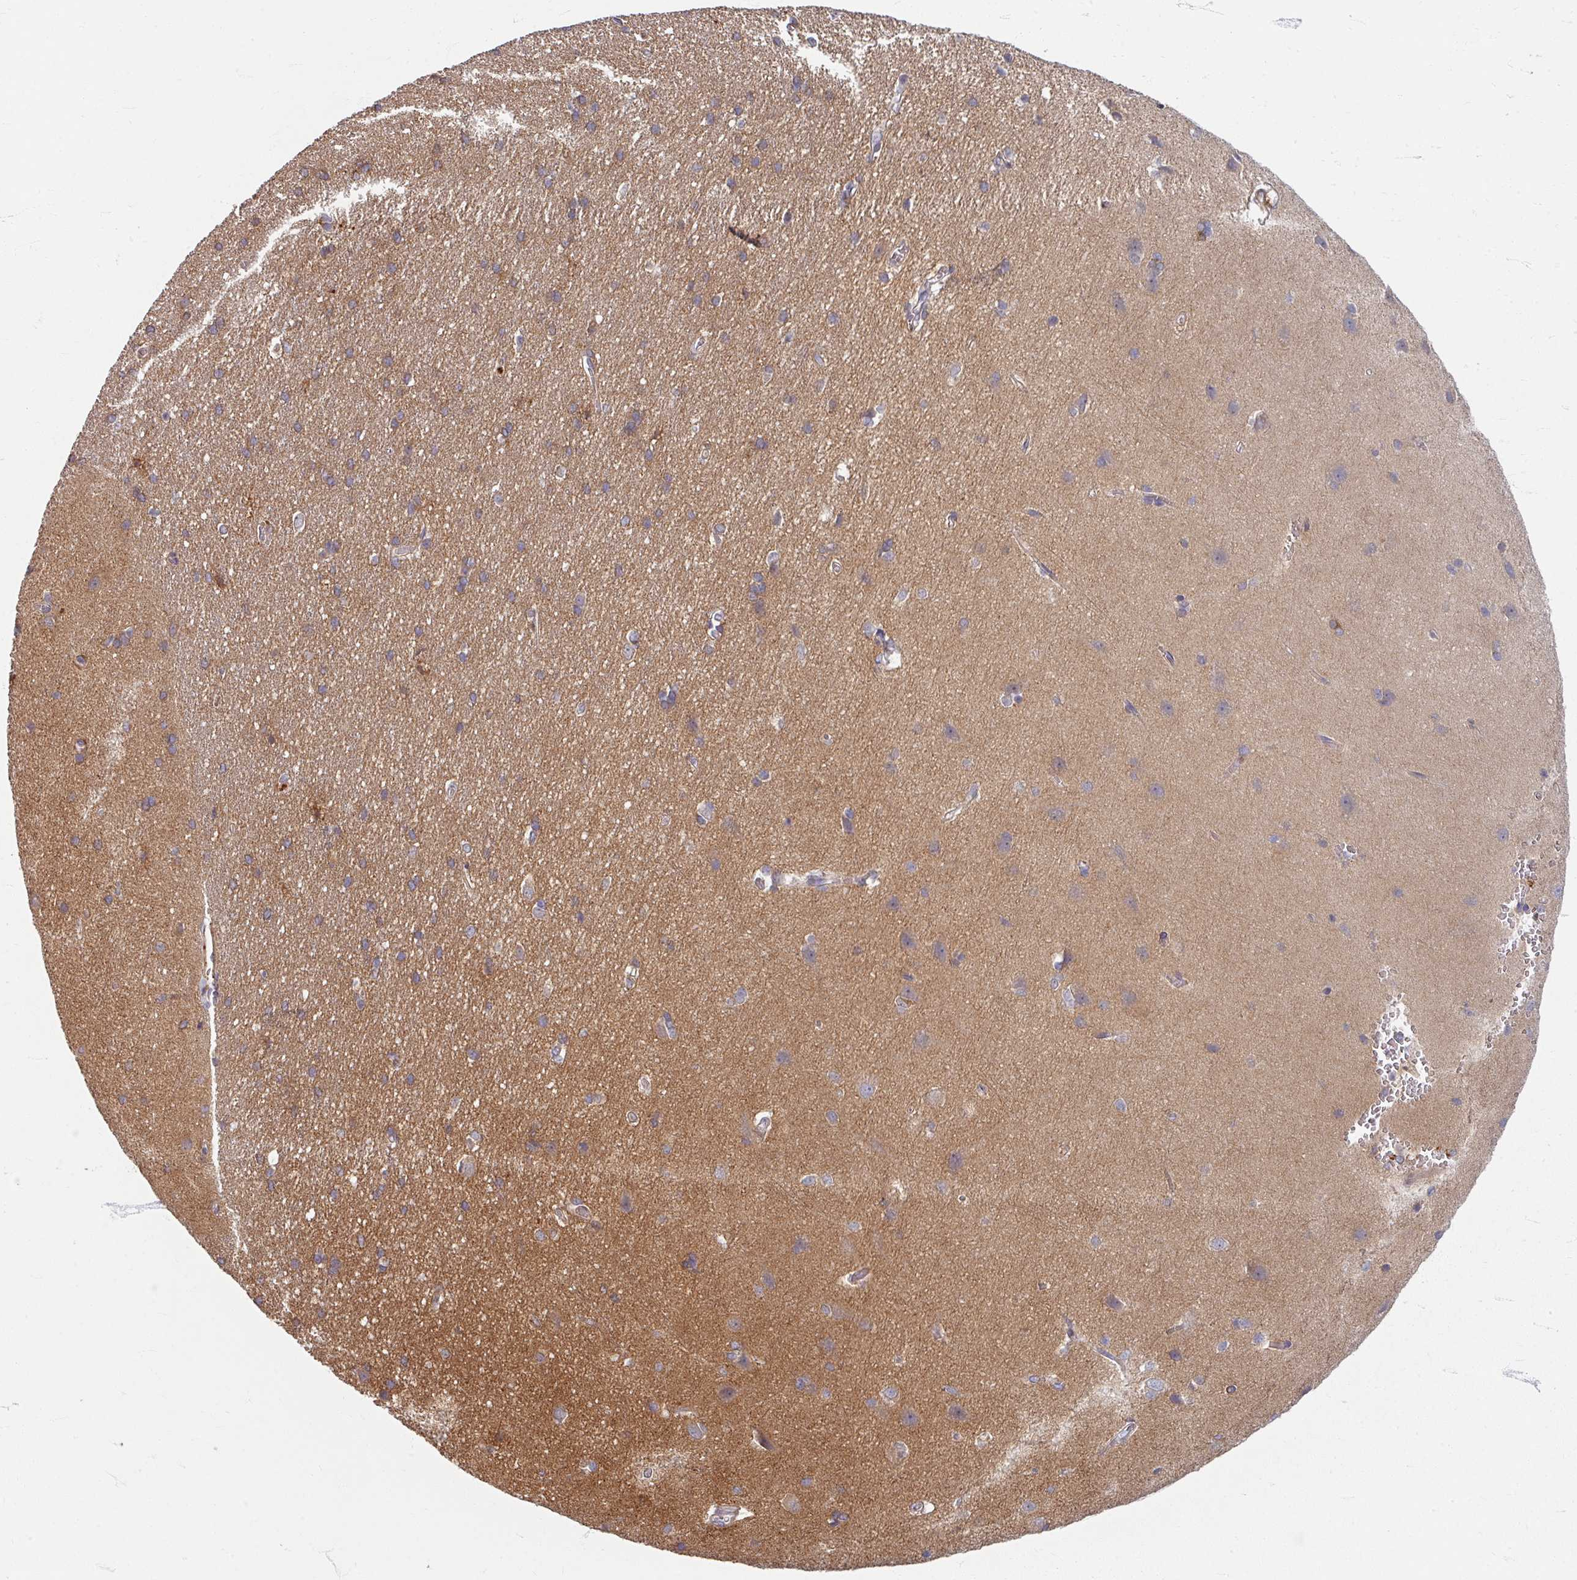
{"staining": {"intensity": "negative", "quantity": "none", "location": "none"}, "tissue": "cerebral cortex", "cell_type": "Endothelial cells", "image_type": "normal", "snomed": [{"axis": "morphology", "description": "Normal tissue, NOS"}, {"axis": "topography", "description": "Cerebral cortex"}], "caption": "This micrograph is of benign cerebral cortex stained with IHC to label a protein in brown with the nuclei are counter-stained blue. There is no staining in endothelial cells.", "gene": "GABARAPL1", "patient": {"sex": "male", "age": 37}}